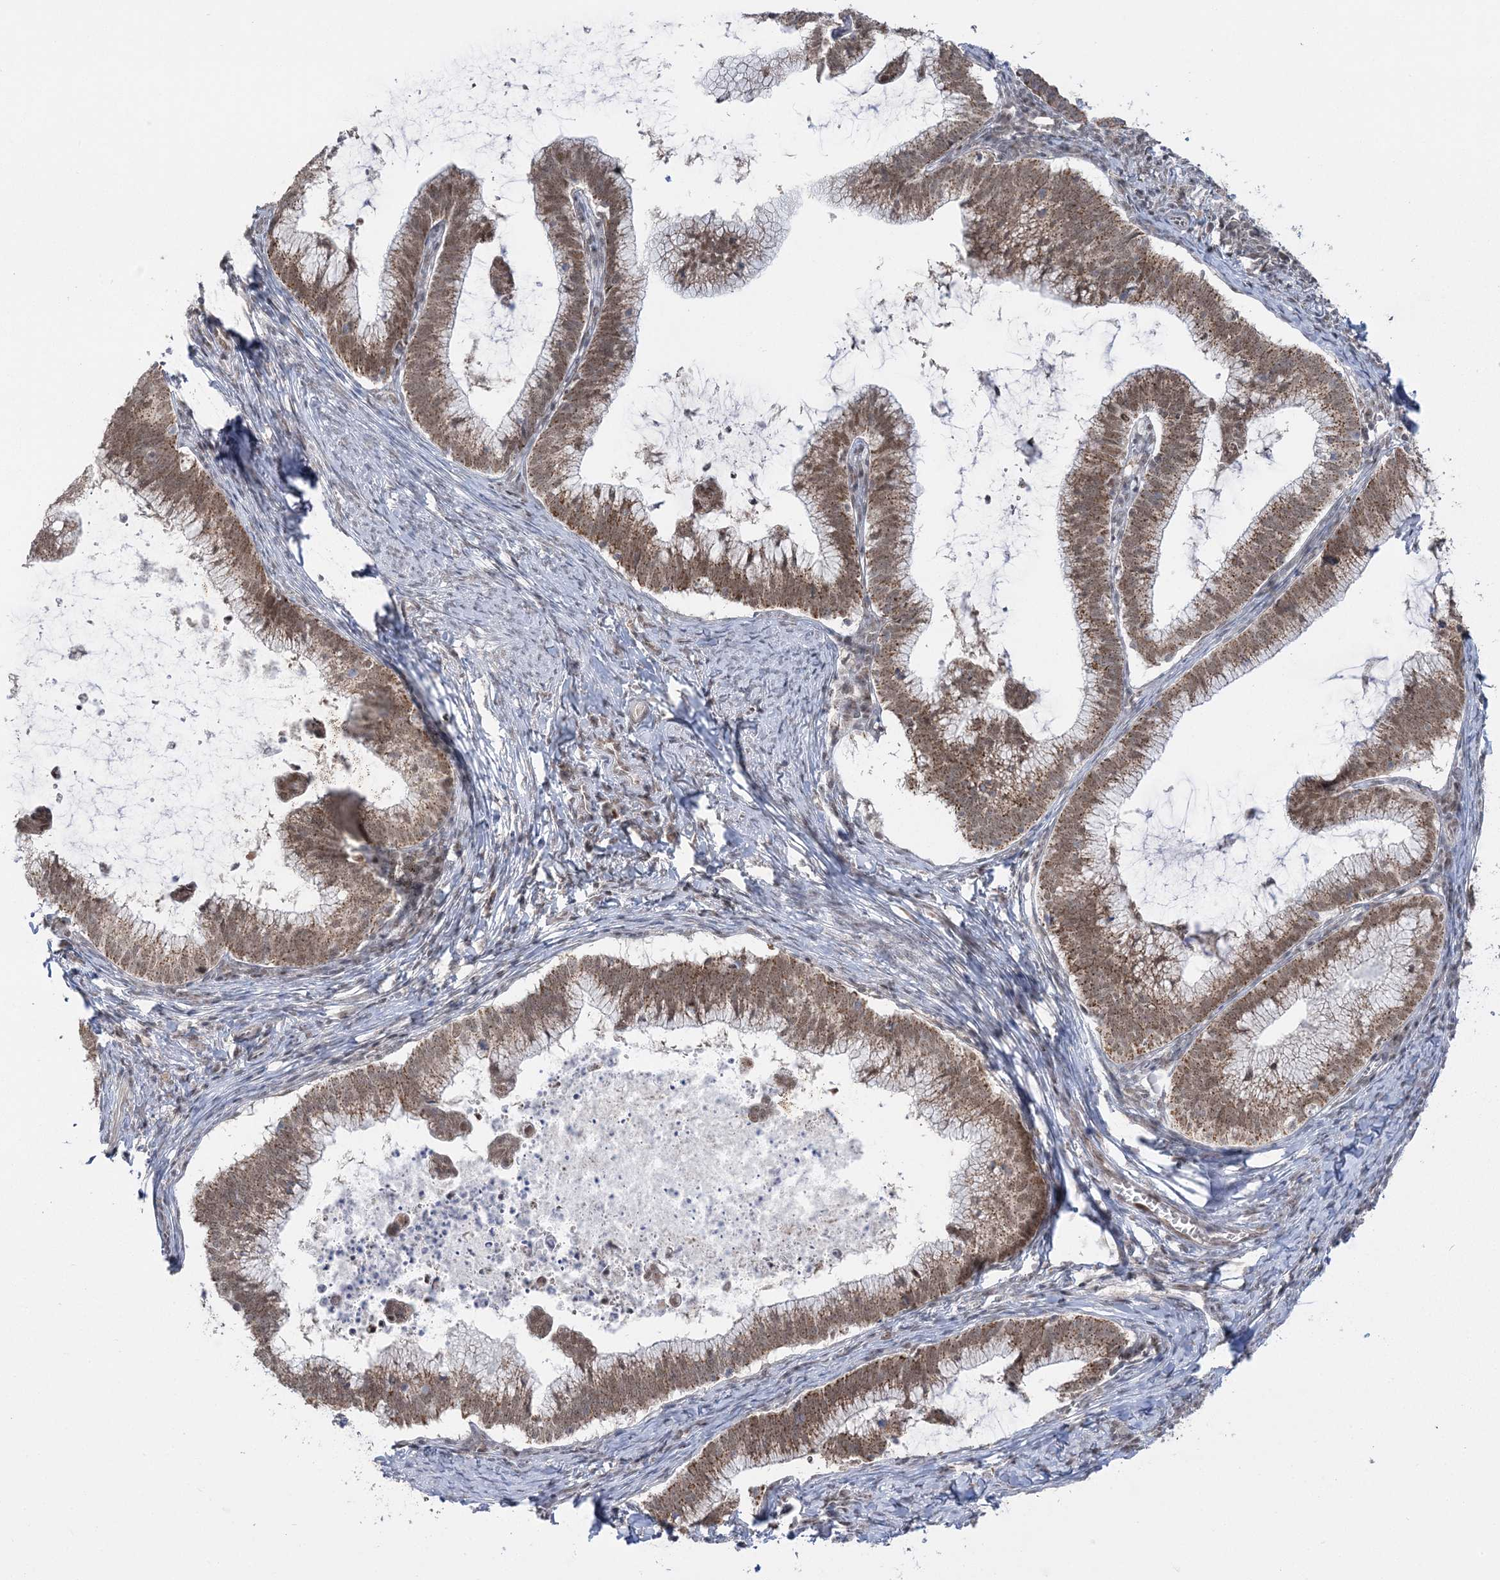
{"staining": {"intensity": "moderate", "quantity": ">75%", "location": "cytoplasmic/membranous,nuclear"}, "tissue": "cervical cancer", "cell_type": "Tumor cells", "image_type": "cancer", "snomed": [{"axis": "morphology", "description": "Adenocarcinoma, NOS"}, {"axis": "topography", "description": "Cervix"}], "caption": "DAB (3,3'-diaminobenzidine) immunohistochemical staining of human cervical cancer (adenocarcinoma) exhibits moderate cytoplasmic/membranous and nuclear protein expression in about >75% of tumor cells.", "gene": "GRSF1", "patient": {"sex": "female", "age": 36}}